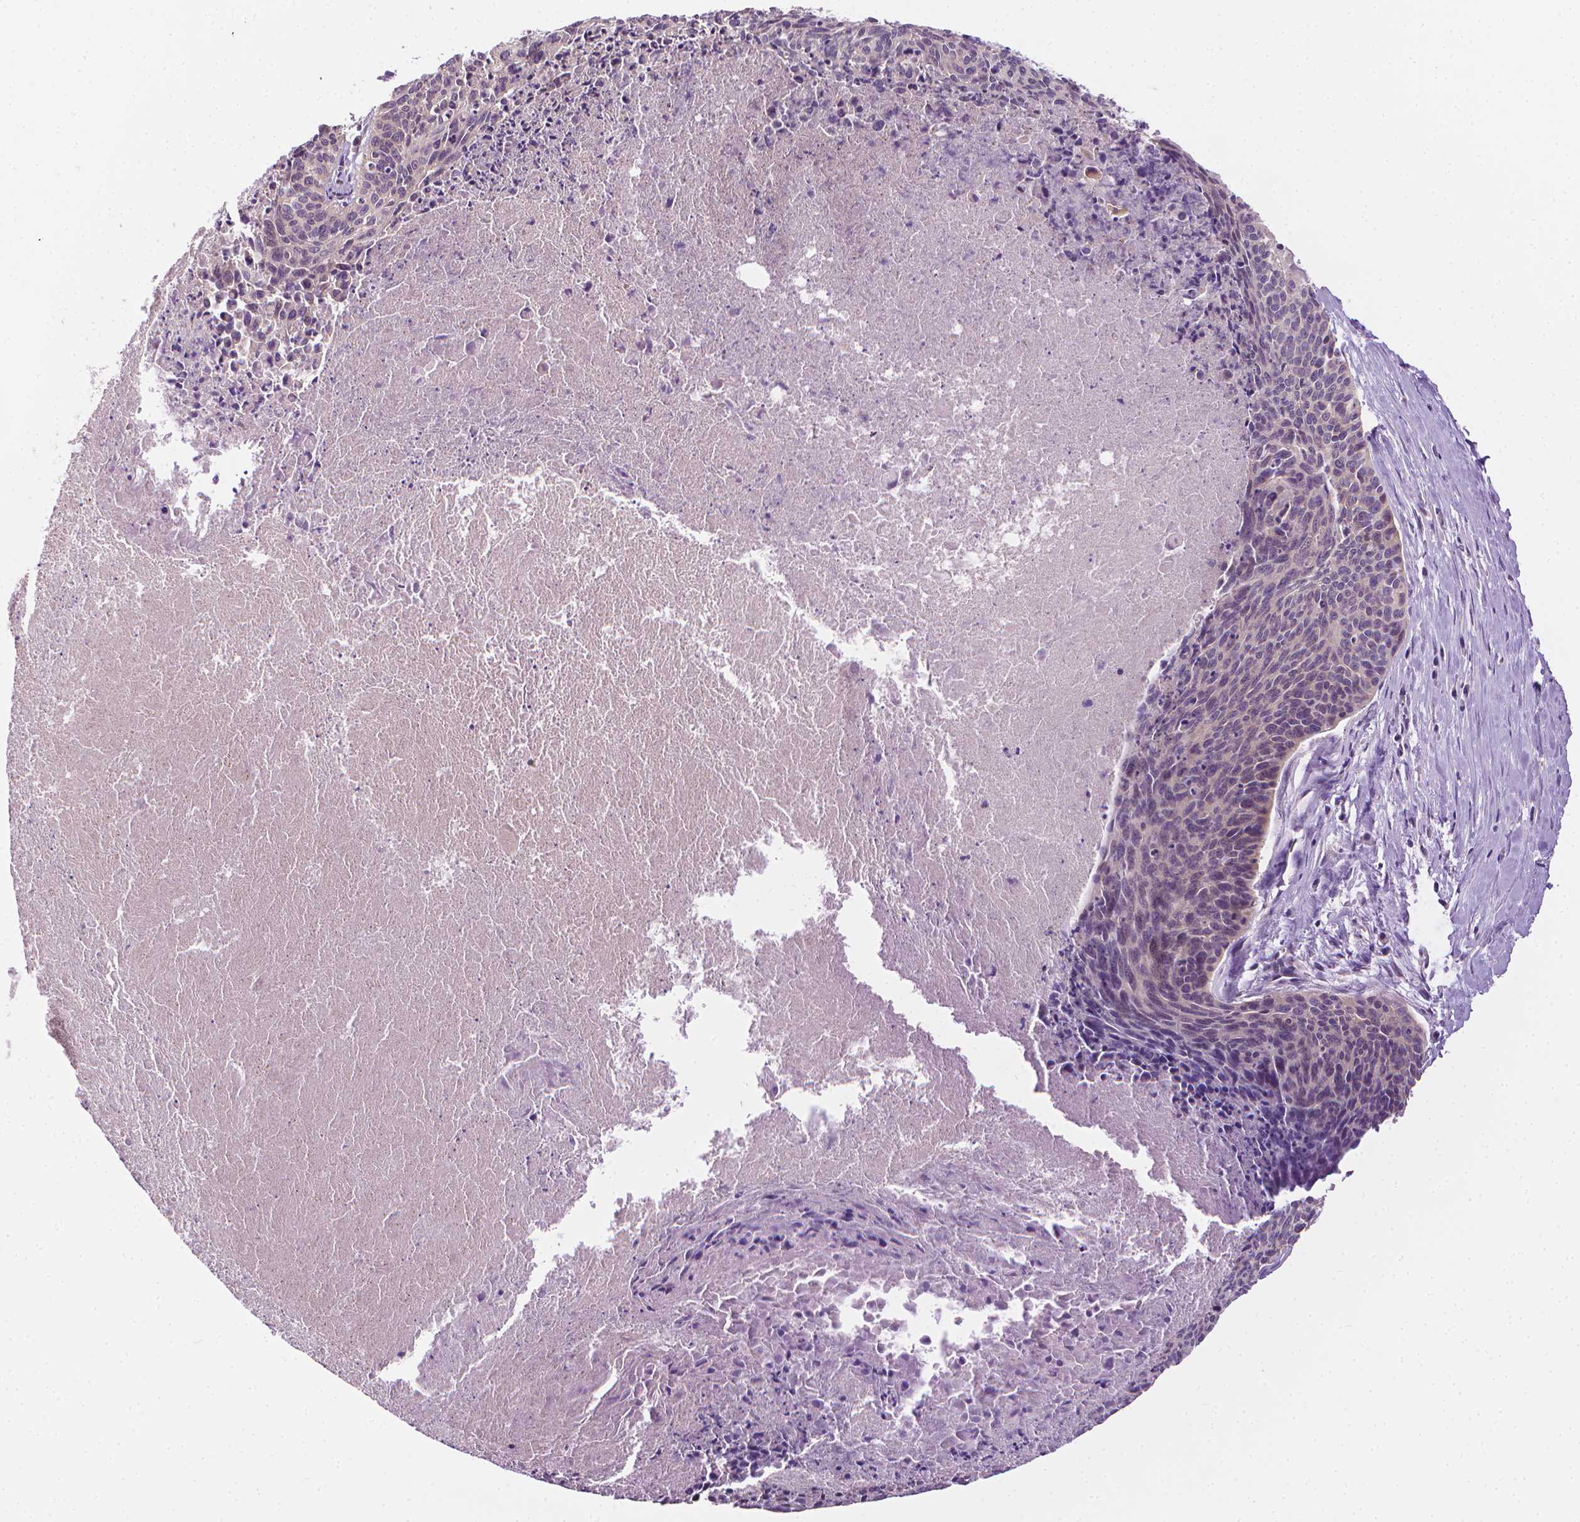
{"staining": {"intensity": "negative", "quantity": "none", "location": "none"}, "tissue": "cervical cancer", "cell_type": "Tumor cells", "image_type": "cancer", "snomed": [{"axis": "morphology", "description": "Squamous cell carcinoma, NOS"}, {"axis": "topography", "description": "Cervix"}], "caption": "DAB (3,3'-diaminobenzidine) immunohistochemical staining of cervical cancer (squamous cell carcinoma) shows no significant positivity in tumor cells.", "gene": "MCOLN3", "patient": {"sex": "female", "age": 55}}